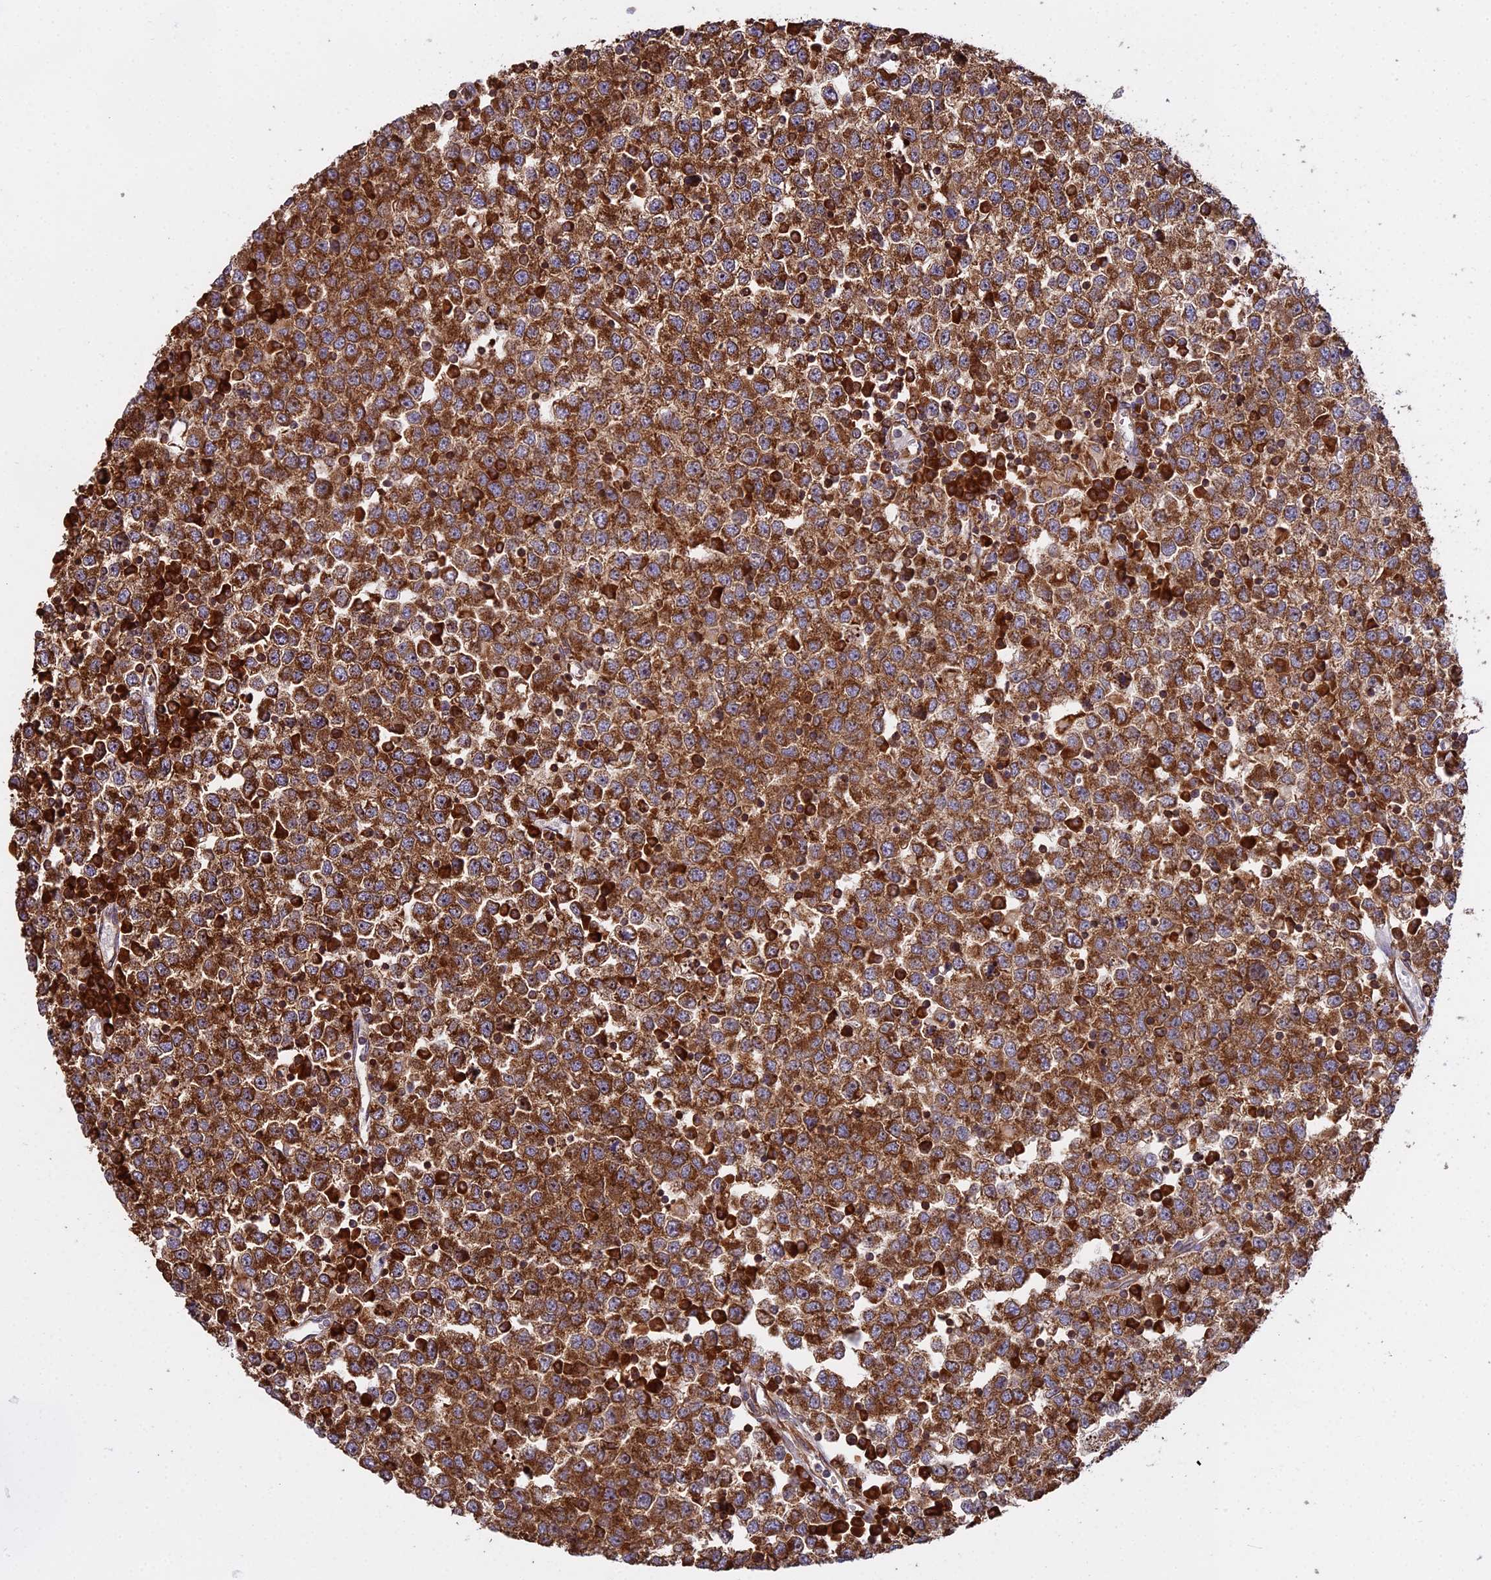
{"staining": {"intensity": "strong", "quantity": ">75%", "location": "cytoplasmic/membranous"}, "tissue": "testis cancer", "cell_type": "Tumor cells", "image_type": "cancer", "snomed": [{"axis": "morphology", "description": "Seminoma, NOS"}, {"axis": "topography", "description": "Testis"}], "caption": "Testis cancer stained for a protein reveals strong cytoplasmic/membranous positivity in tumor cells.", "gene": "RPL26", "patient": {"sex": "male", "age": 65}}